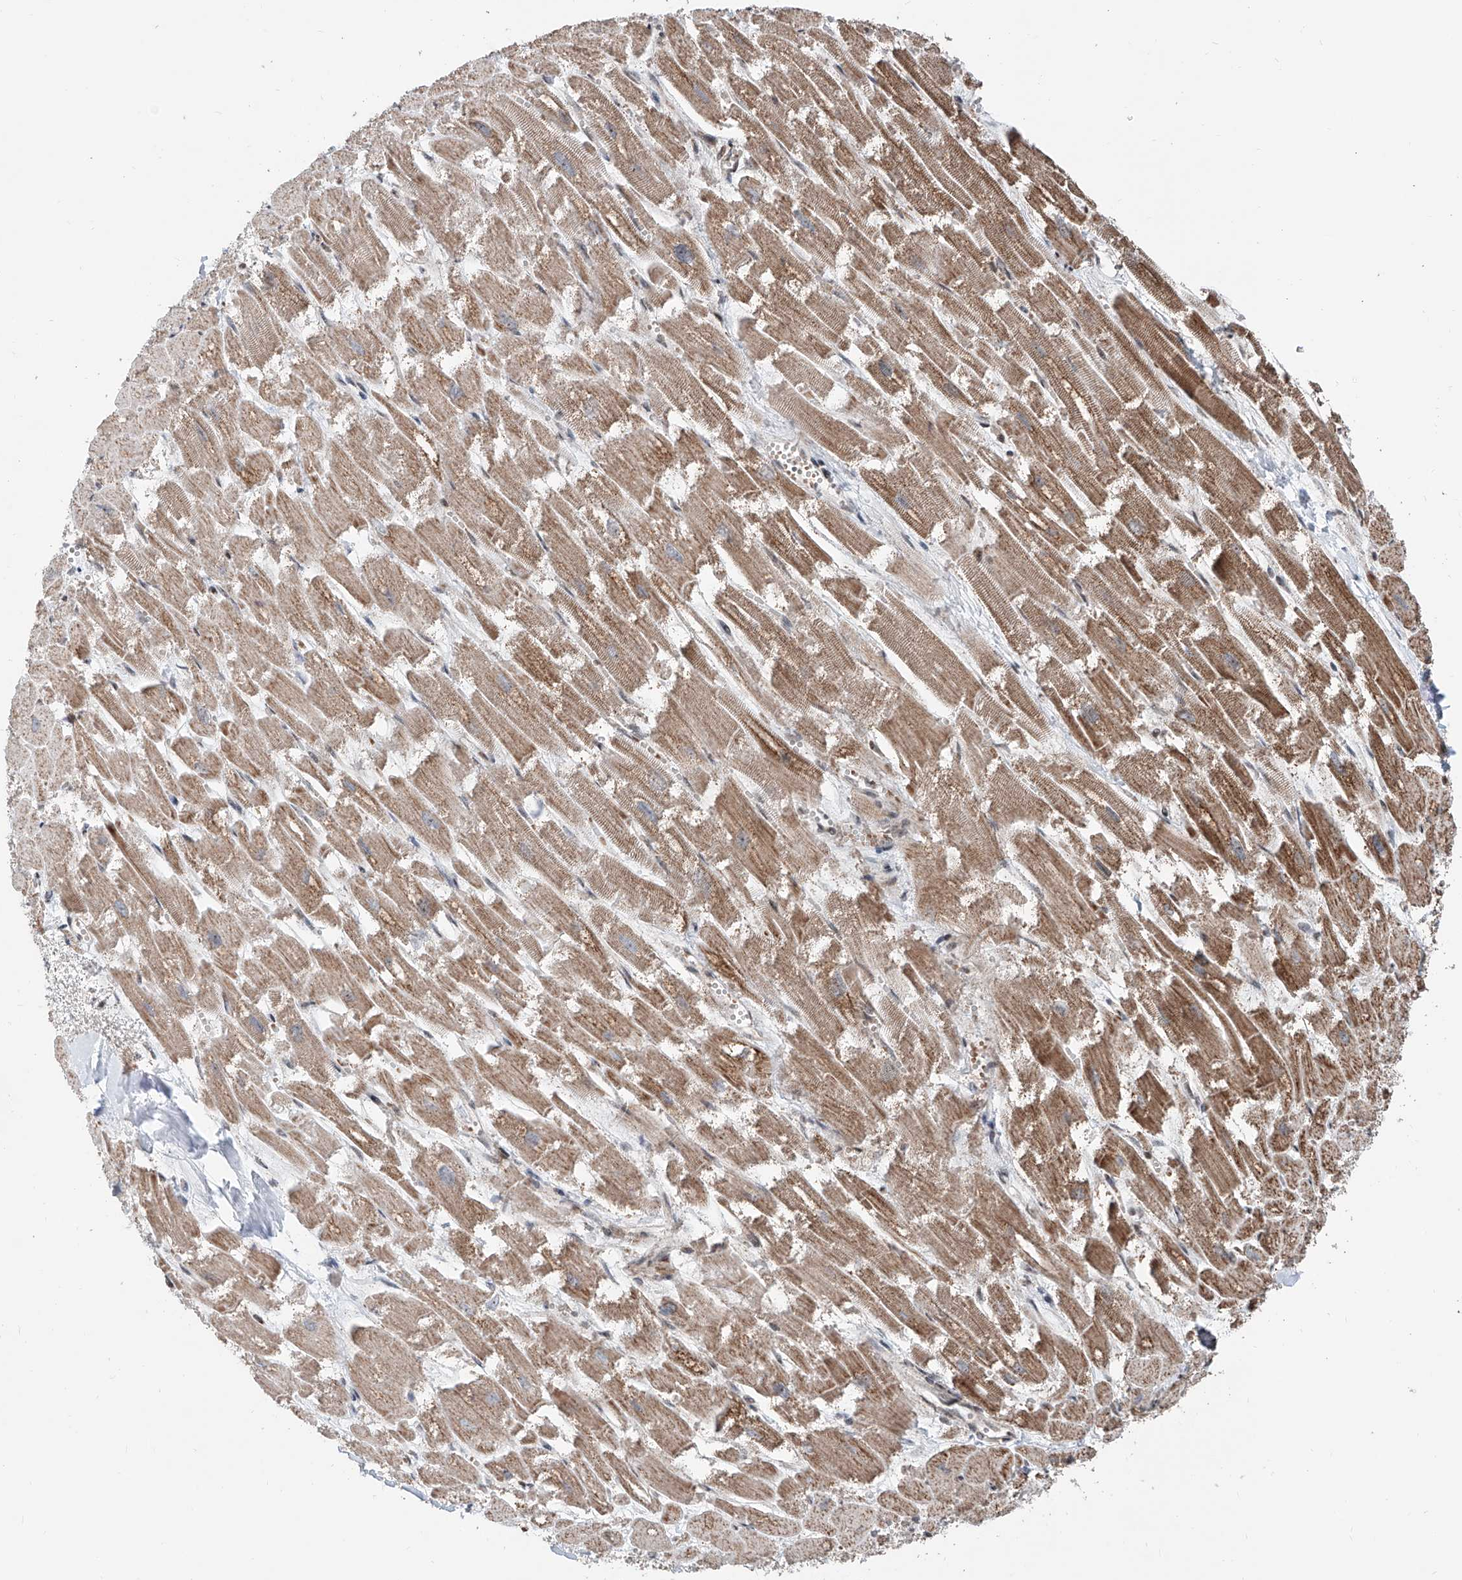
{"staining": {"intensity": "strong", "quantity": "25%-75%", "location": "cytoplasmic/membranous"}, "tissue": "heart muscle", "cell_type": "Cardiomyocytes", "image_type": "normal", "snomed": [{"axis": "morphology", "description": "Normal tissue, NOS"}, {"axis": "topography", "description": "Heart"}], "caption": "Immunohistochemical staining of benign heart muscle displays strong cytoplasmic/membranous protein expression in about 25%-75% of cardiomyocytes. The protein is shown in brown color, while the nuclei are stained blue.", "gene": "SDE2", "patient": {"sex": "male", "age": 54}}